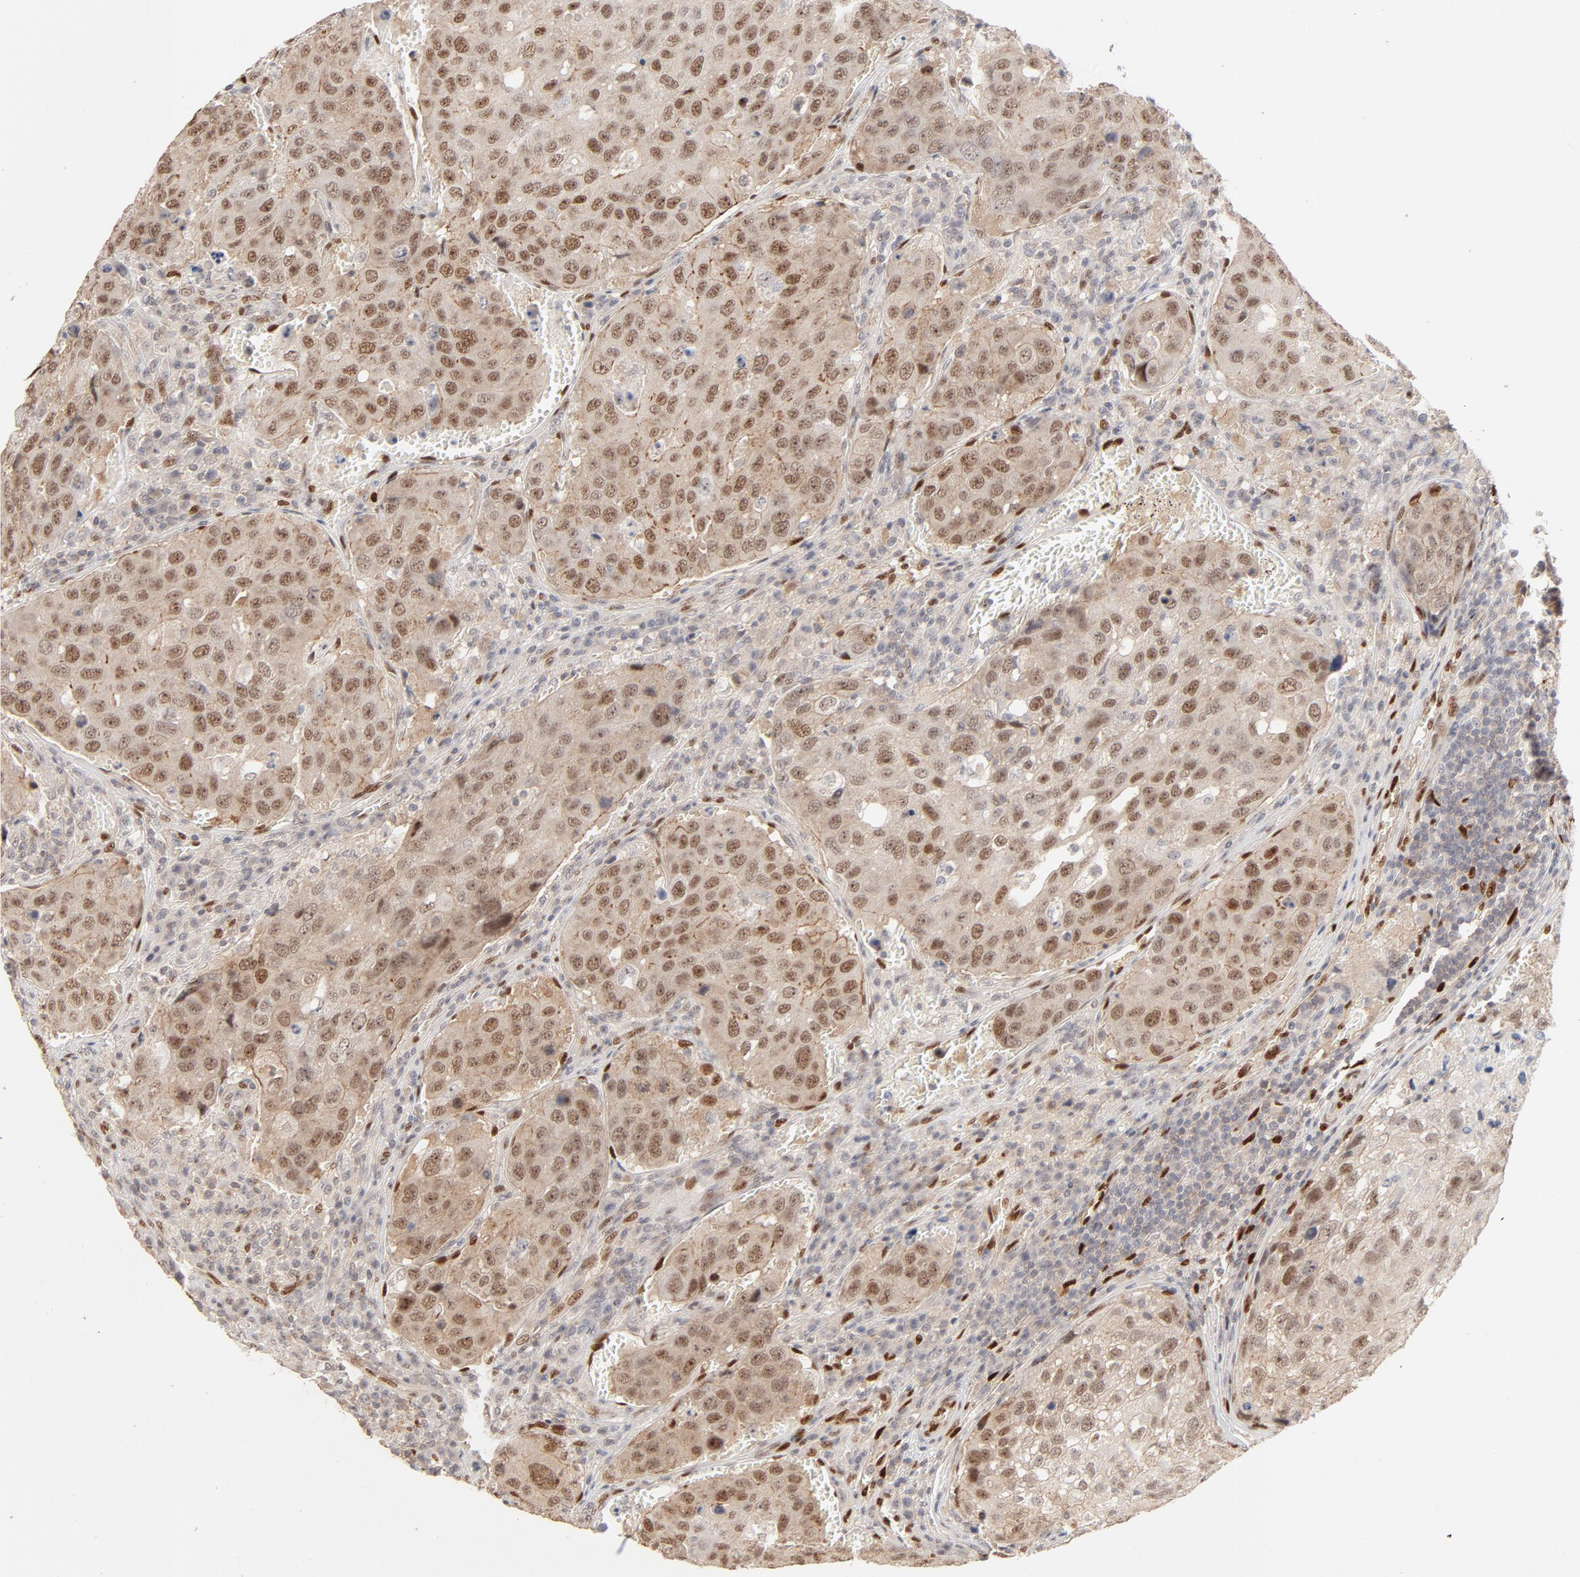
{"staining": {"intensity": "moderate", "quantity": ">75%", "location": "cytoplasmic/membranous,nuclear"}, "tissue": "urothelial cancer", "cell_type": "Tumor cells", "image_type": "cancer", "snomed": [{"axis": "morphology", "description": "Urothelial carcinoma, High grade"}, {"axis": "topography", "description": "Lymph node"}, {"axis": "topography", "description": "Urinary bladder"}], "caption": "DAB (3,3'-diaminobenzidine) immunohistochemical staining of human urothelial cancer shows moderate cytoplasmic/membranous and nuclear protein expression in approximately >75% of tumor cells. The protein is shown in brown color, while the nuclei are stained blue.", "gene": "NFIB", "patient": {"sex": "male", "age": 51}}